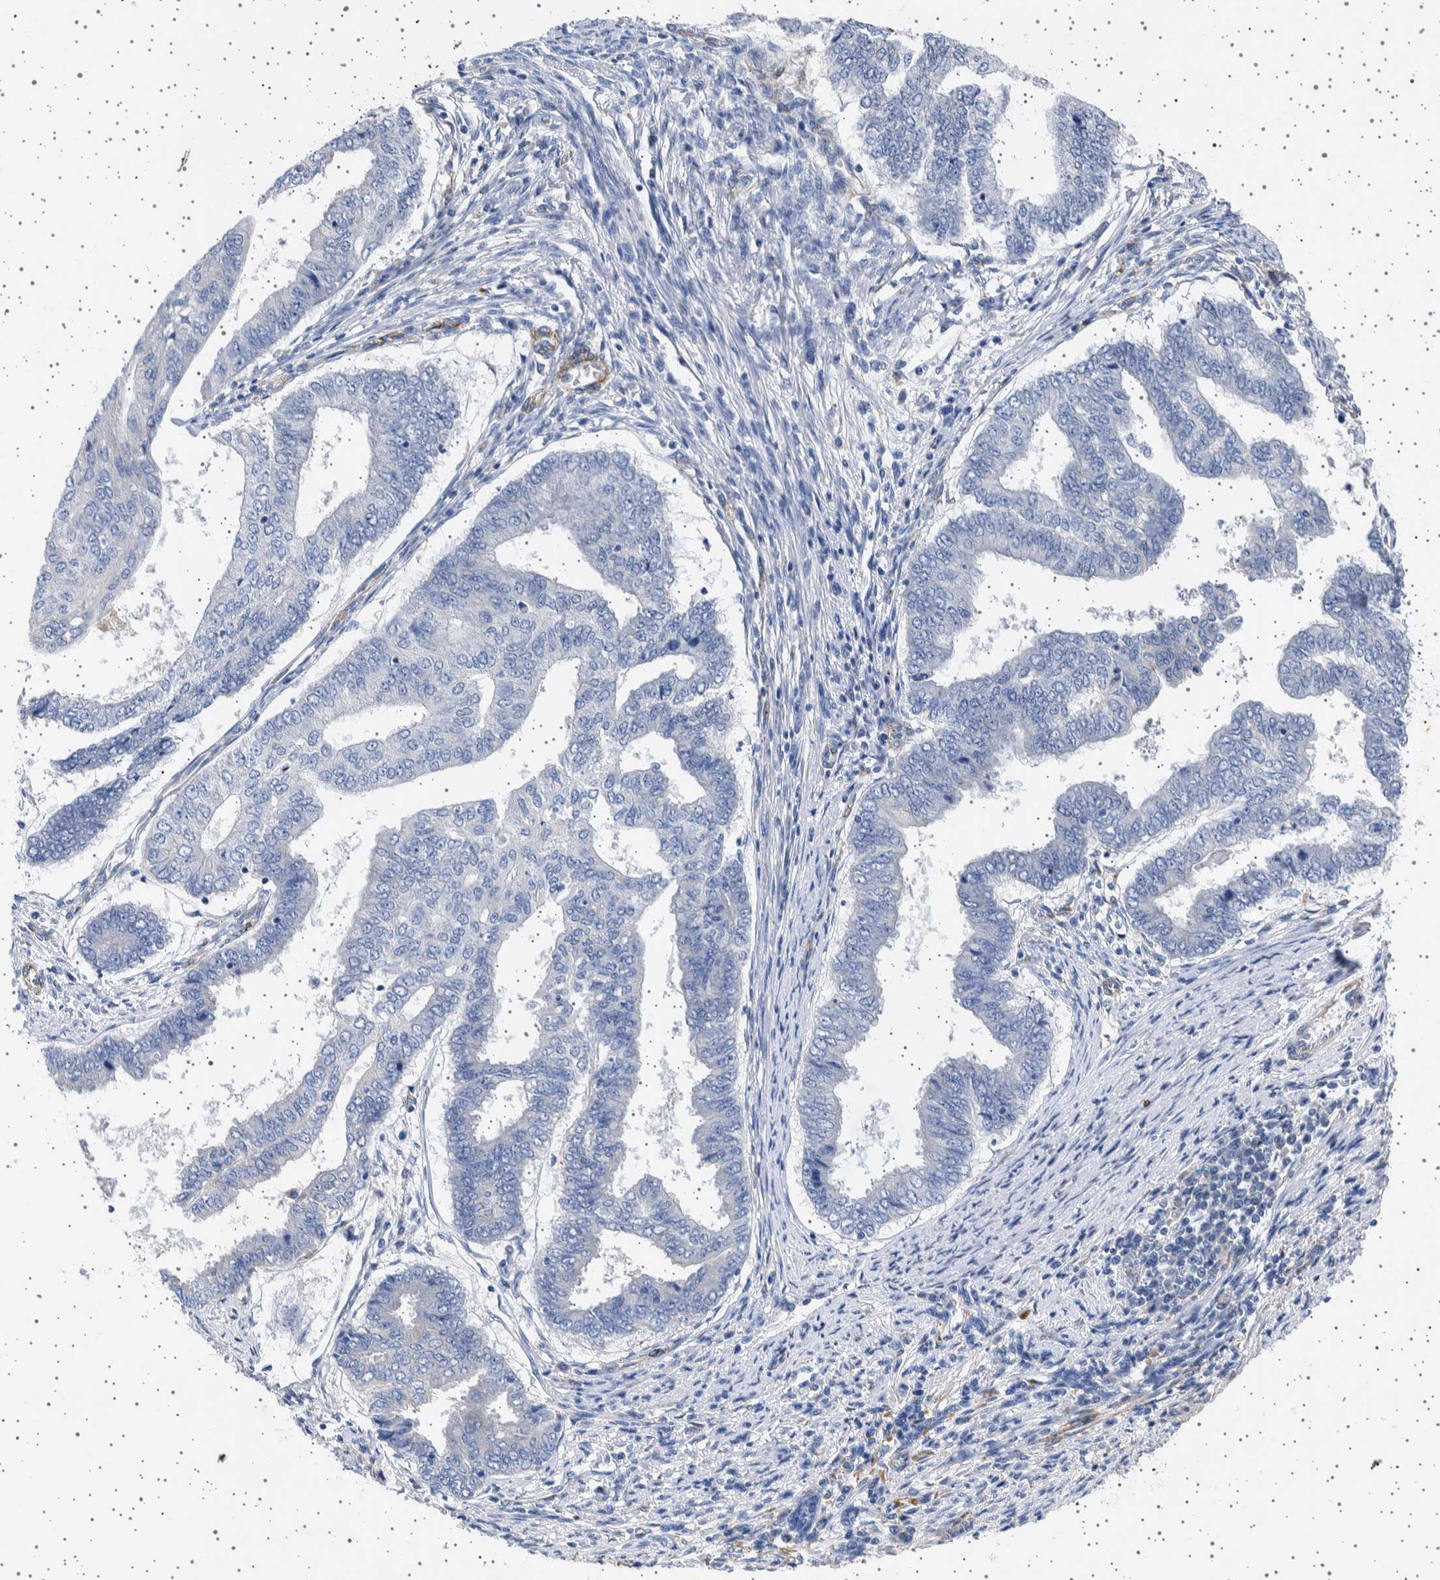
{"staining": {"intensity": "negative", "quantity": "none", "location": "none"}, "tissue": "endometrial cancer", "cell_type": "Tumor cells", "image_type": "cancer", "snomed": [{"axis": "morphology", "description": "Polyp, NOS"}, {"axis": "morphology", "description": "Adenocarcinoma, NOS"}, {"axis": "morphology", "description": "Adenoma, NOS"}, {"axis": "topography", "description": "Endometrium"}], "caption": "High power microscopy photomicrograph of an immunohistochemistry (IHC) micrograph of endometrial cancer, revealing no significant positivity in tumor cells.", "gene": "SEPTIN4", "patient": {"sex": "female", "age": 79}}